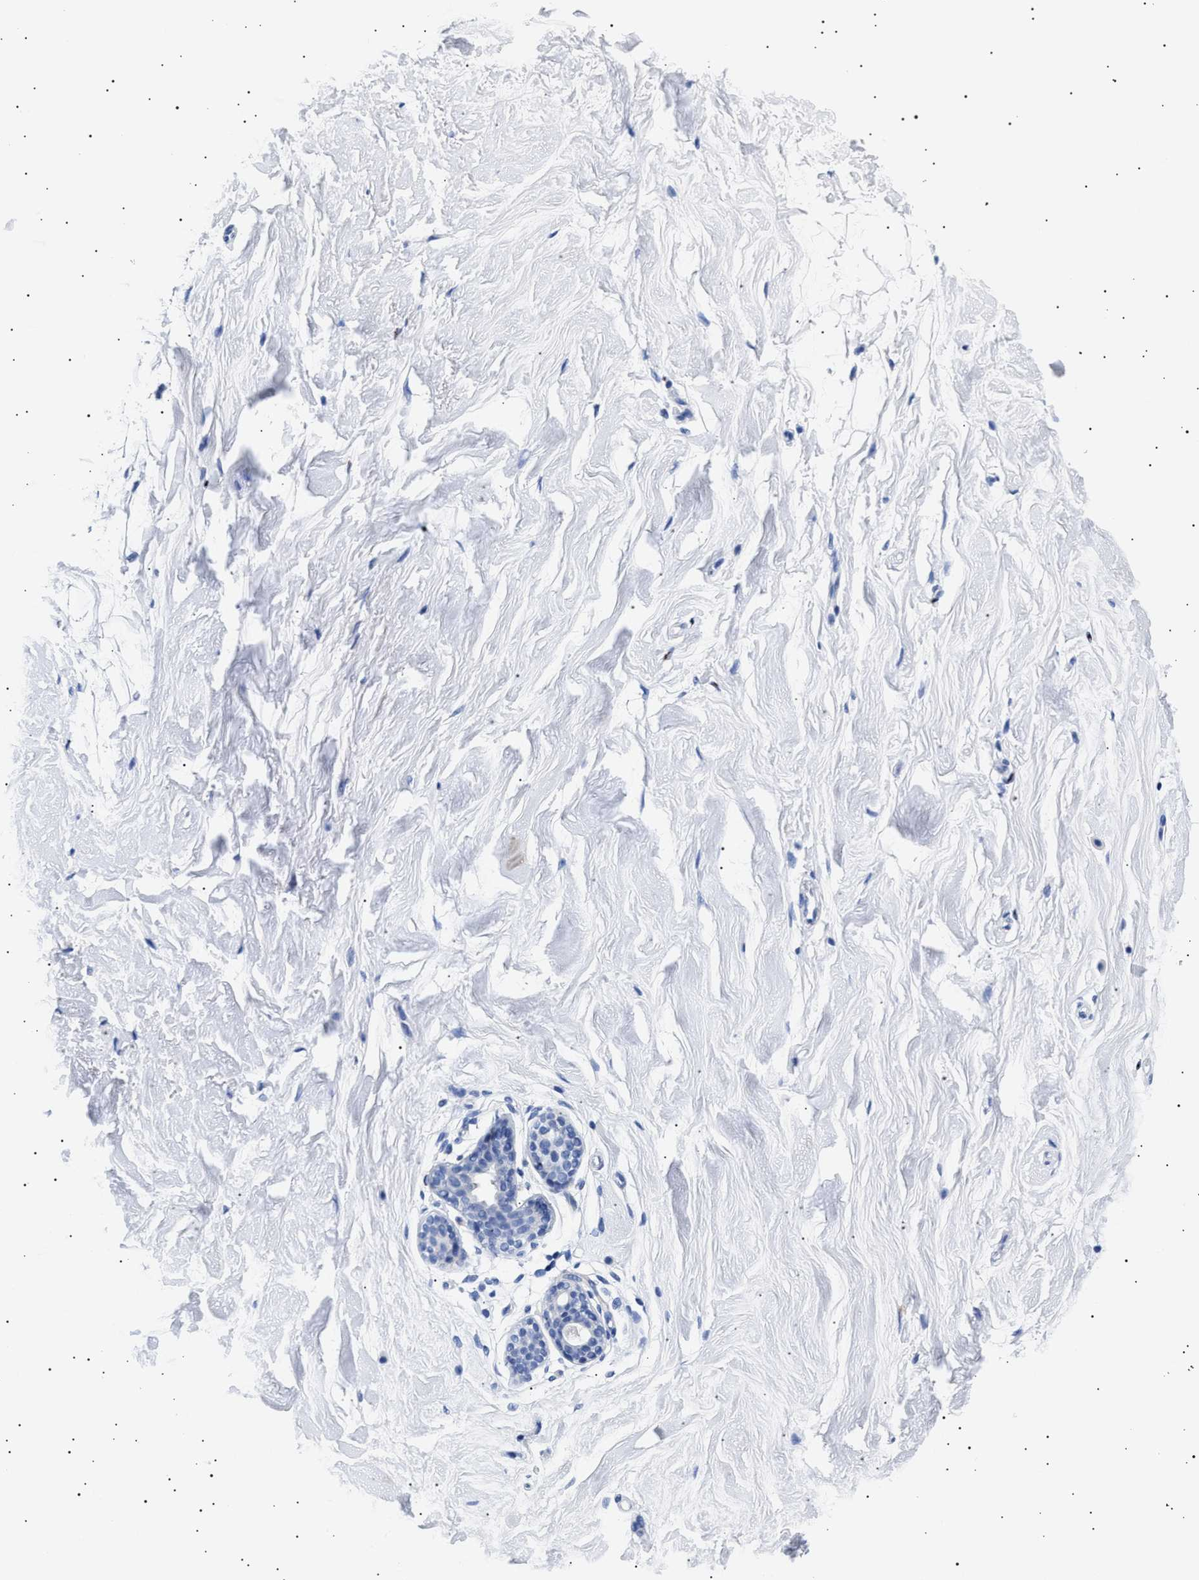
{"staining": {"intensity": "negative", "quantity": "none", "location": "none"}, "tissue": "breast", "cell_type": "Adipocytes", "image_type": "normal", "snomed": [{"axis": "morphology", "description": "Normal tissue, NOS"}, {"axis": "topography", "description": "Breast"}], "caption": "Immunohistochemistry (IHC) of unremarkable breast demonstrates no positivity in adipocytes.", "gene": "HEMGN", "patient": {"sex": "female", "age": 22}}